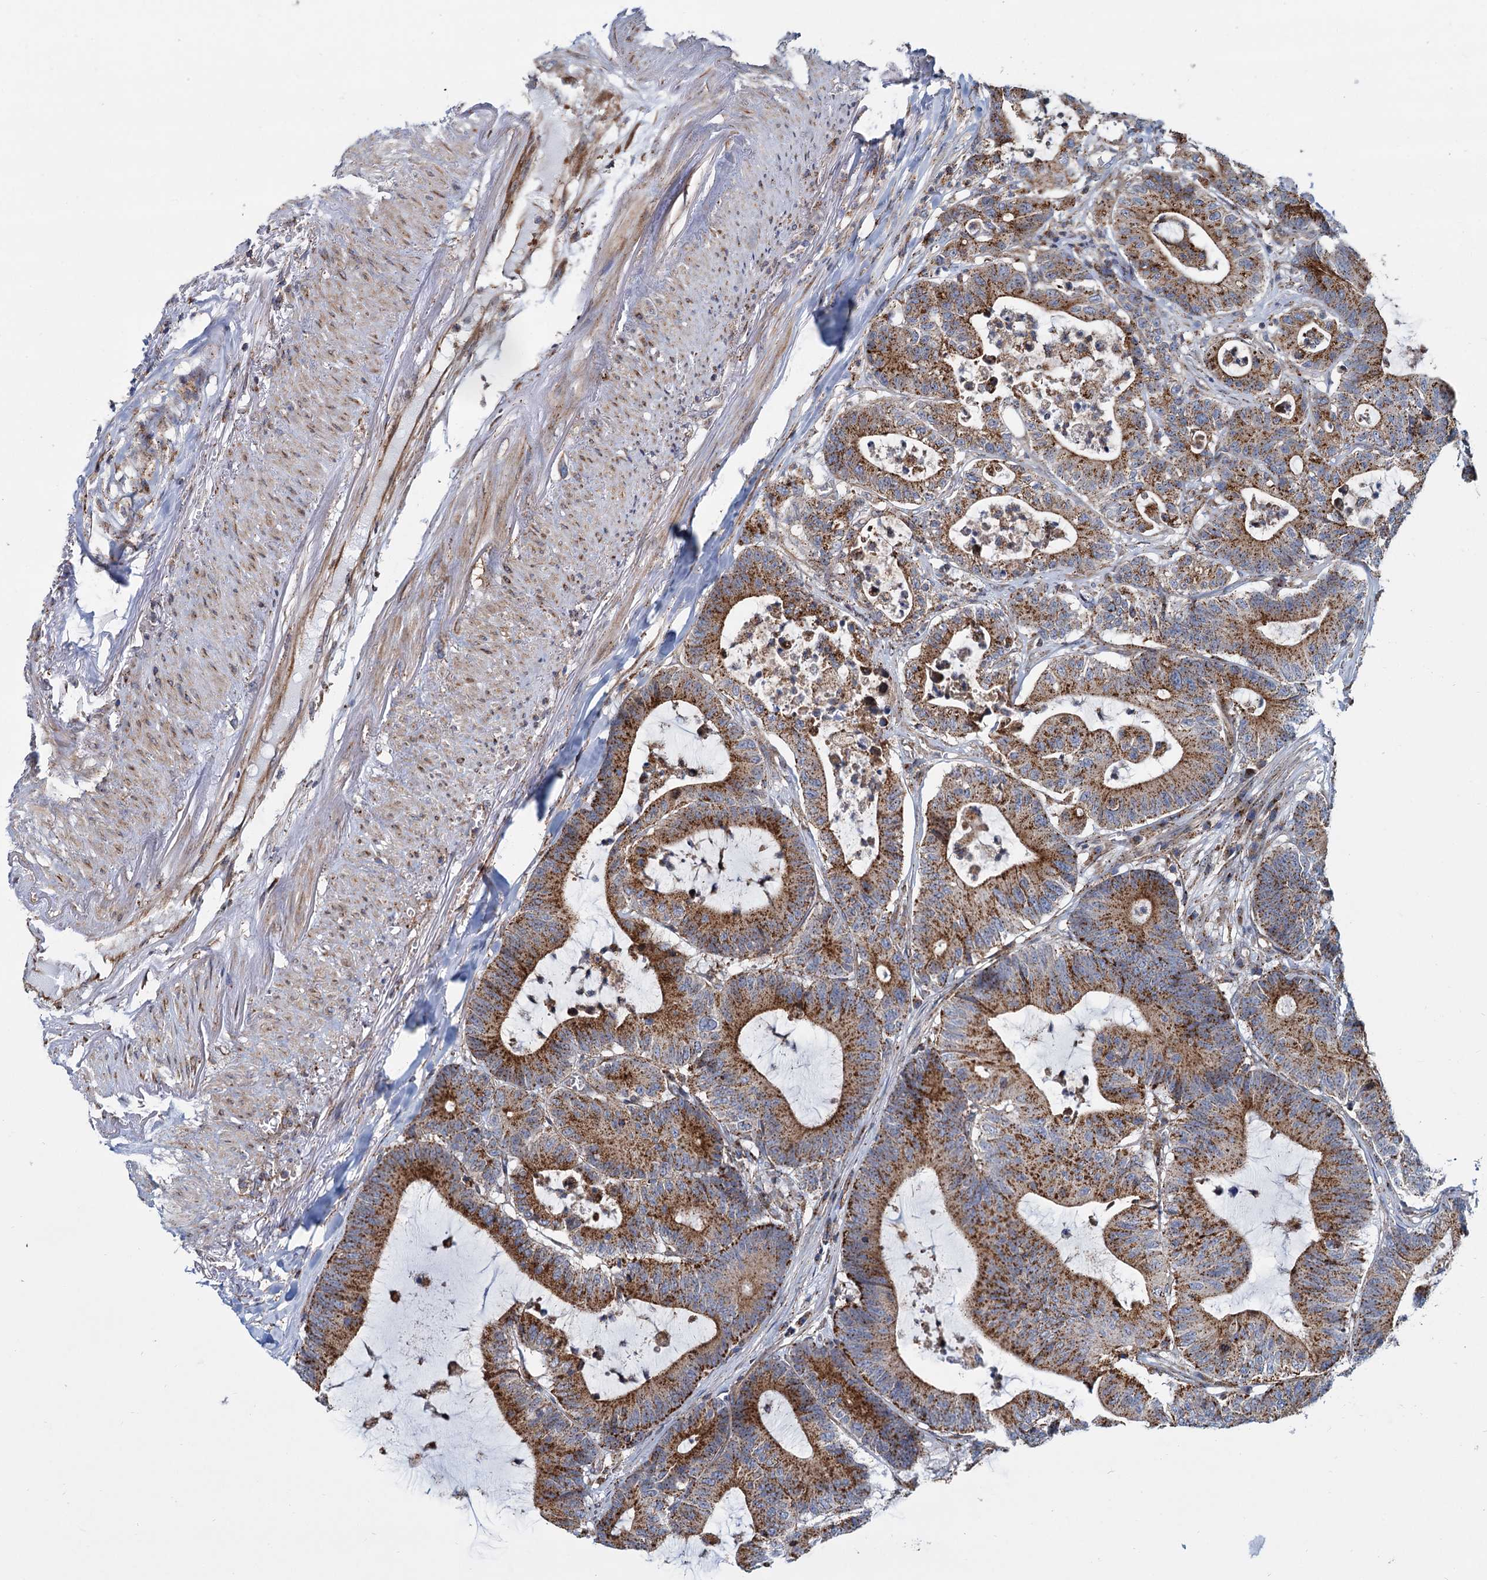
{"staining": {"intensity": "strong", "quantity": ">75%", "location": "cytoplasmic/membranous"}, "tissue": "colorectal cancer", "cell_type": "Tumor cells", "image_type": "cancer", "snomed": [{"axis": "morphology", "description": "Adenocarcinoma, NOS"}, {"axis": "topography", "description": "Colon"}], "caption": "Strong cytoplasmic/membranous positivity is identified in approximately >75% of tumor cells in colorectal cancer (adenocarcinoma). (DAB = brown stain, brightfield microscopy at high magnification).", "gene": "PSEN1", "patient": {"sex": "female", "age": 84}}